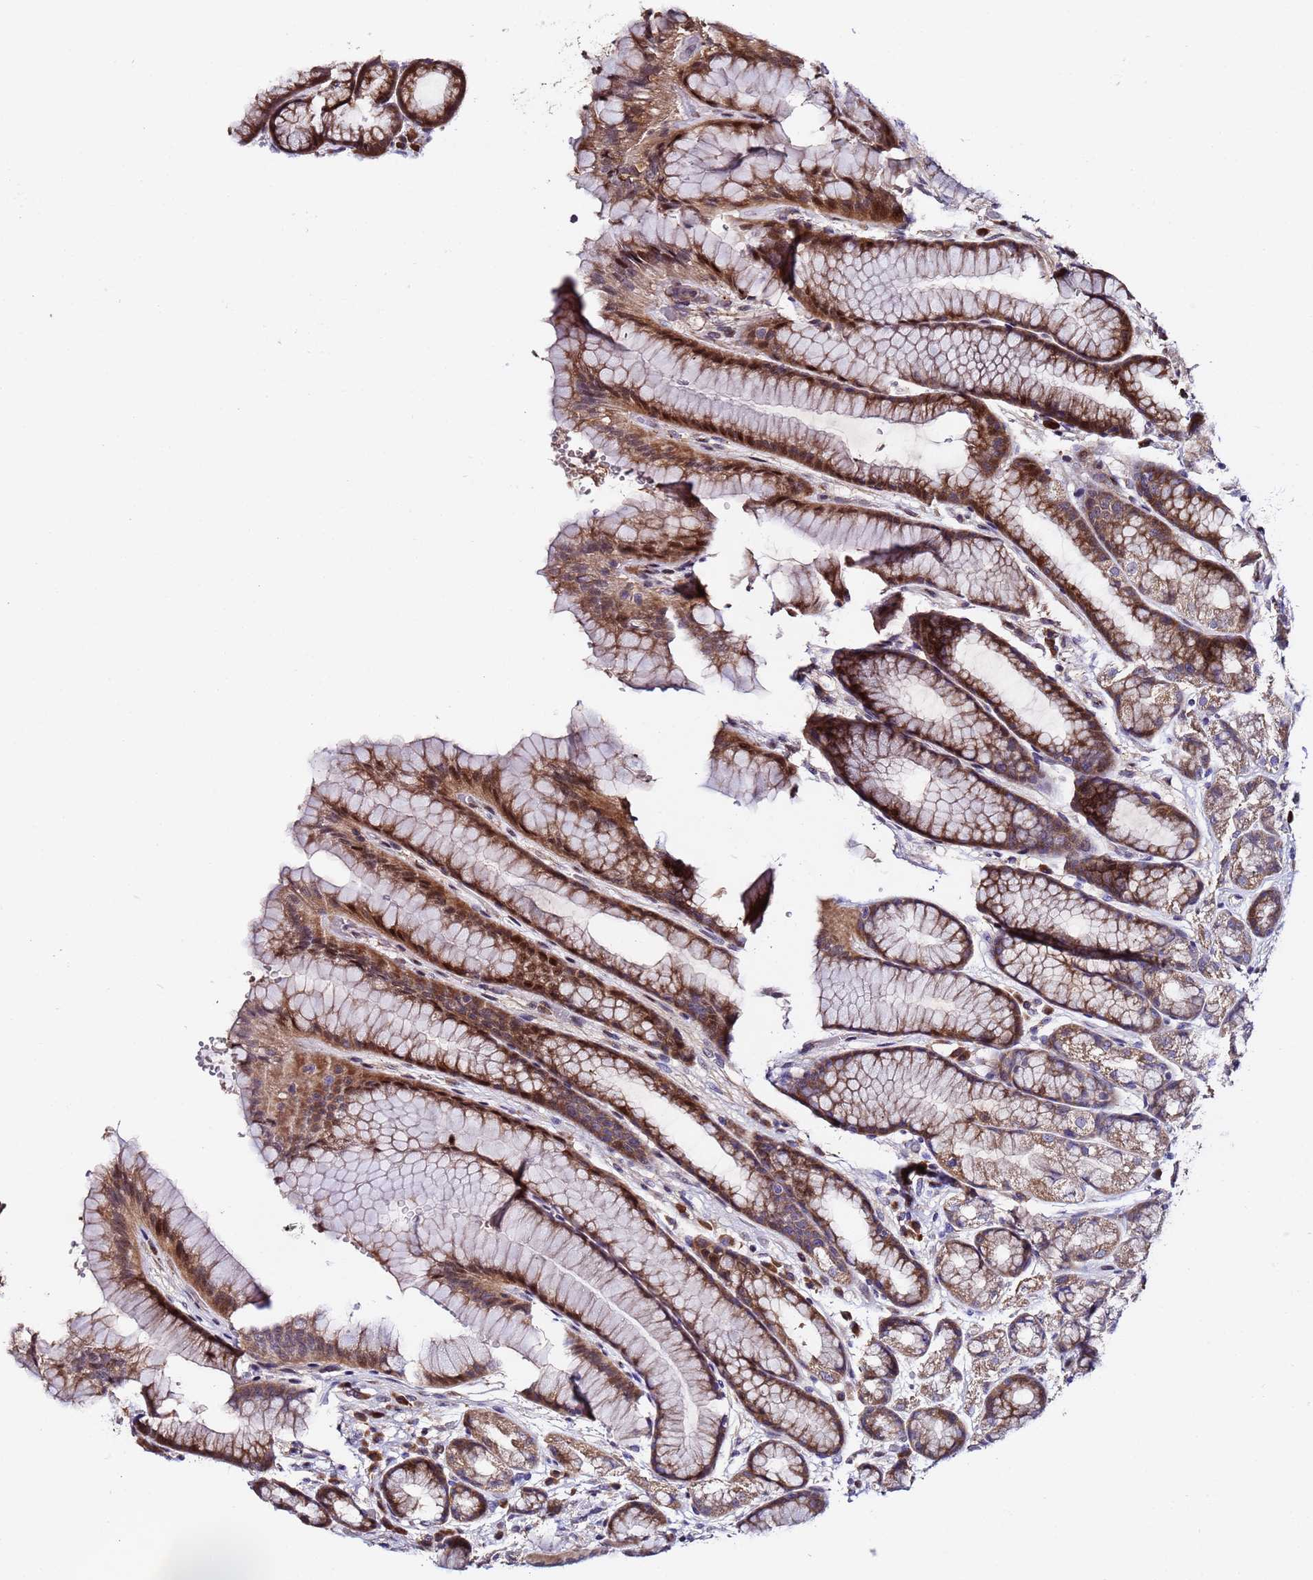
{"staining": {"intensity": "strong", "quantity": ">75%", "location": "cytoplasmic/membranous,nuclear"}, "tissue": "stomach", "cell_type": "Glandular cells", "image_type": "normal", "snomed": [{"axis": "morphology", "description": "Normal tissue, NOS"}, {"axis": "morphology", "description": "Adenocarcinoma, NOS"}, {"axis": "topography", "description": "Stomach"}], "caption": "Benign stomach displays strong cytoplasmic/membranous,nuclear staining in about >75% of glandular cells, visualized by immunohistochemistry.", "gene": "WNK4", "patient": {"sex": "male", "age": 57}}